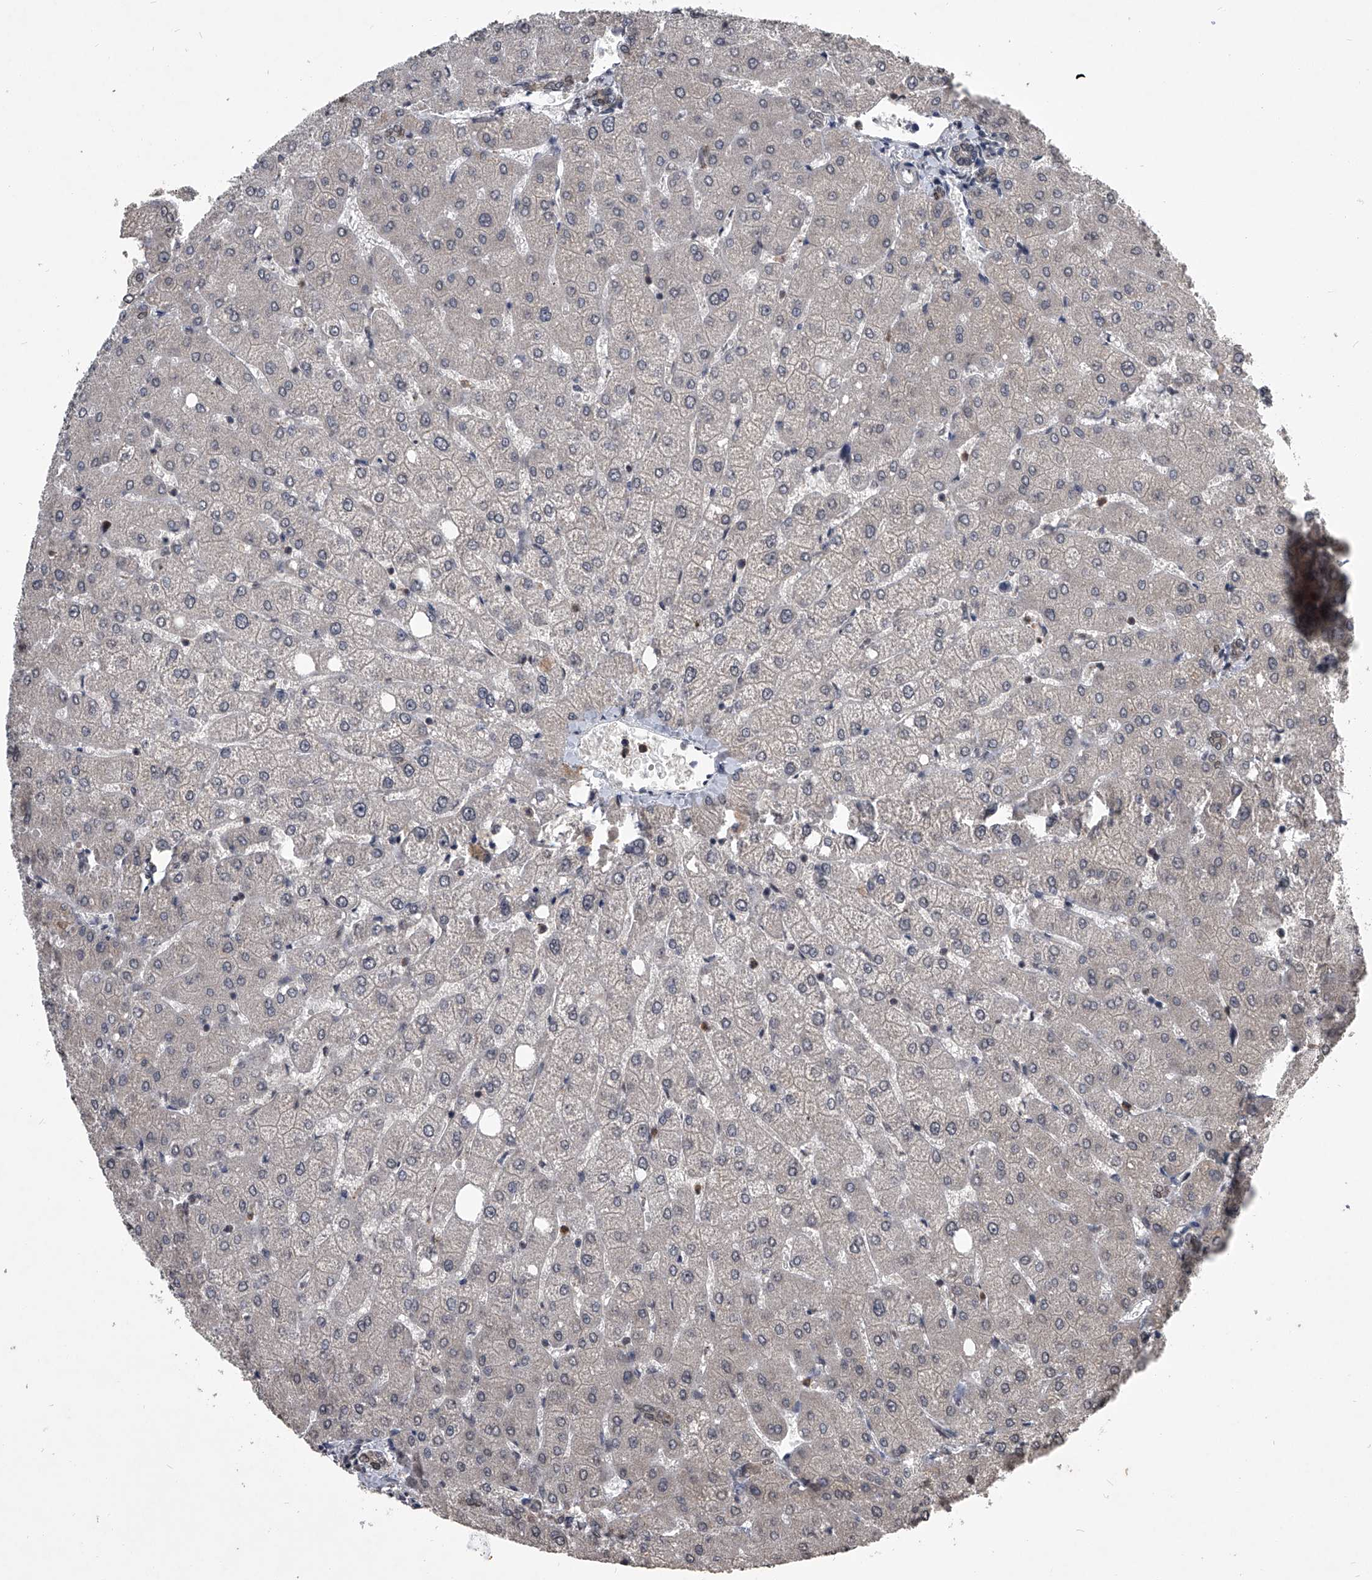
{"staining": {"intensity": "negative", "quantity": "none", "location": "none"}, "tissue": "liver", "cell_type": "Cholangiocytes", "image_type": "normal", "snomed": [{"axis": "morphology", "description": "Normal tissue, NOS"}, {"axis": "topography", "description": "Liver"}], "caption": "High magnification brightfield microscopy of unremarkable liver stained with DAB (brown) and counterstained with hematoxylin (blue): cholangiocytes show no significant positivity. (Stains: DAB (3,3'-diaminobenzidine) IHC with hematoxylin counter stain, Microscopy: brightfield microscopy at high magnification).", "gene": "TSNAX", "patient": {"sex": "female", "age": 54}}